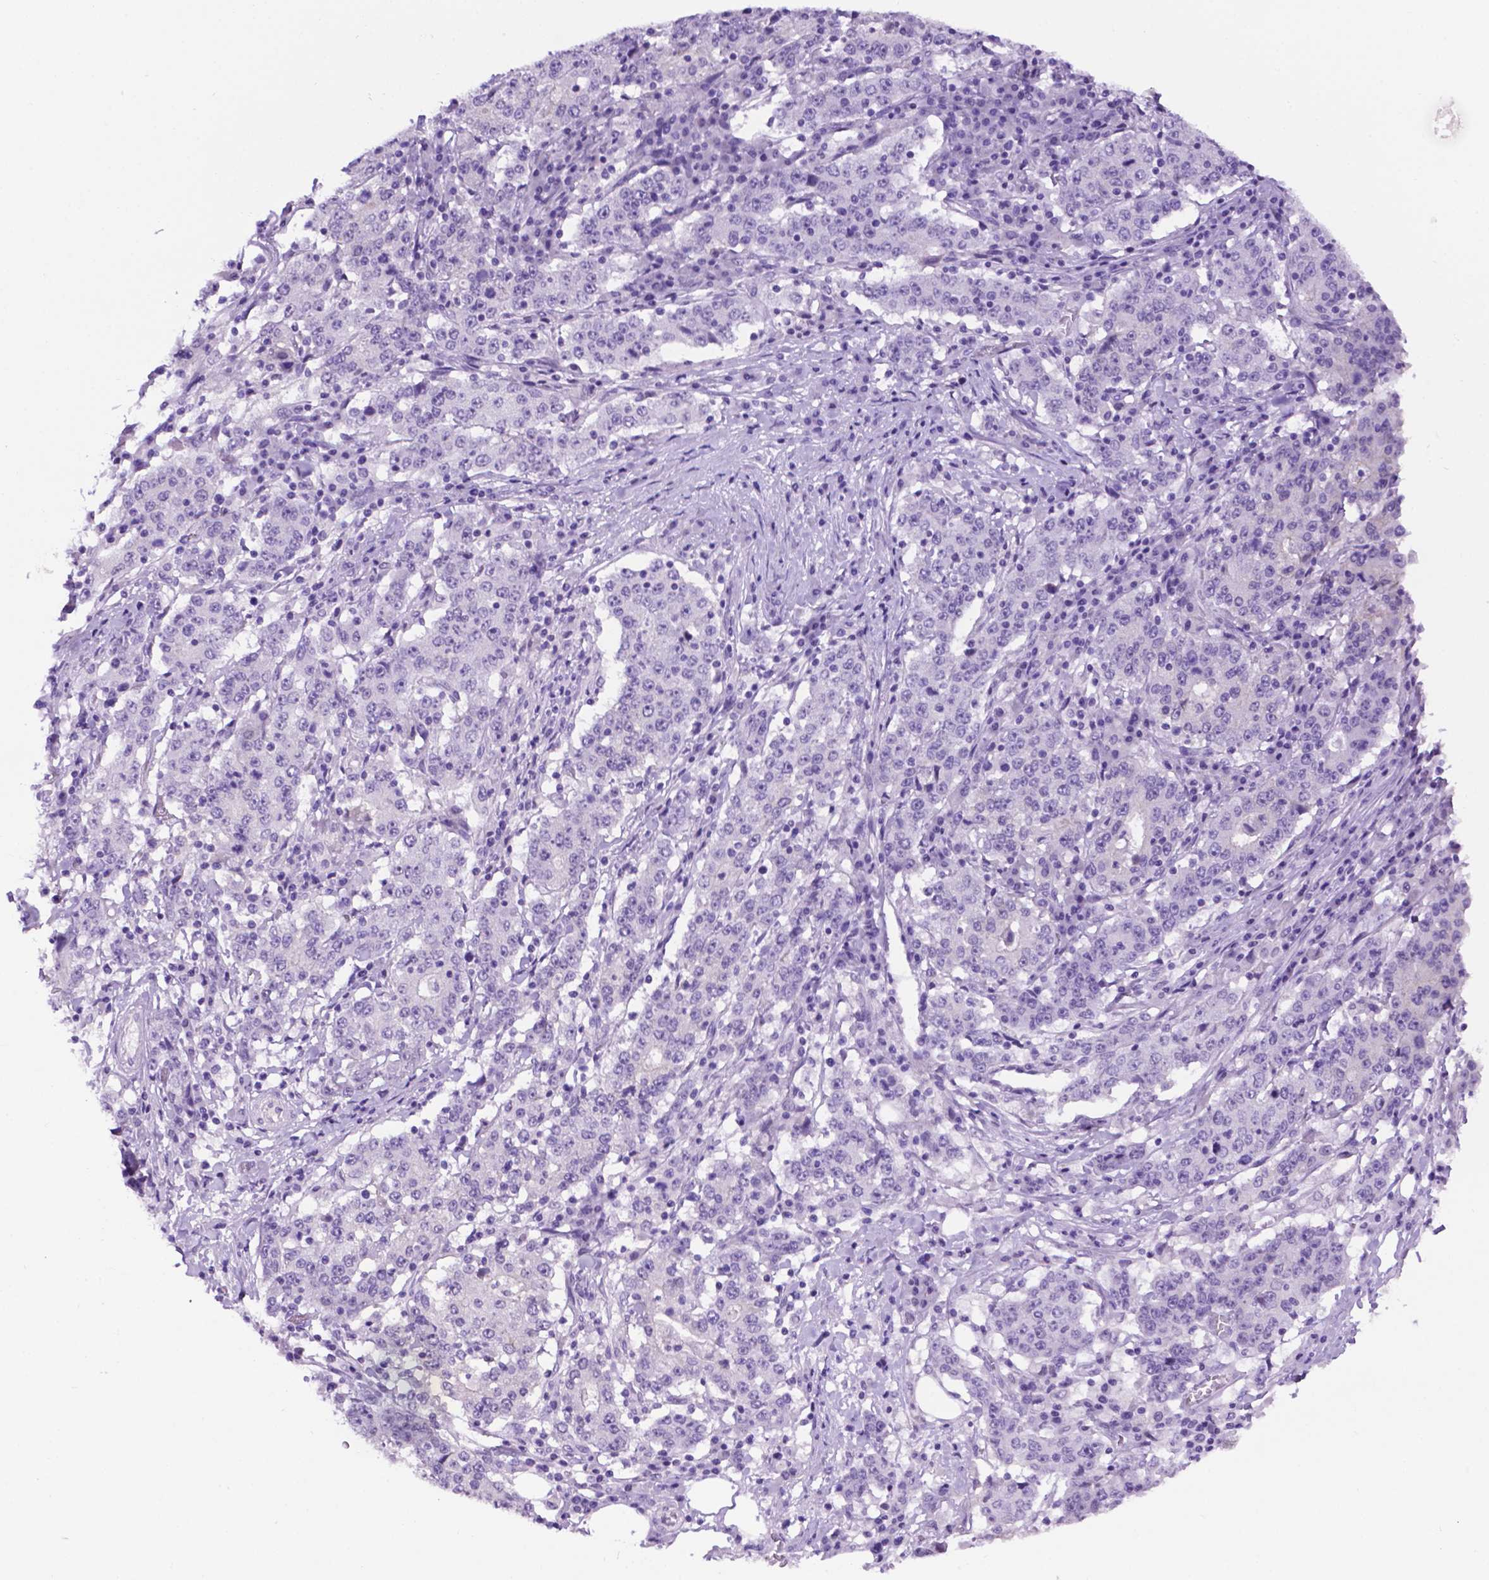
{"staining": {"intensity": "negative", "quantity": "none", "location": "none"}, "tissue": "stomach cancer", "cell_type": "Tumor cells", "image_type": "cancer", "snomed": [{"axis": "morphology", "description": "Adenocarcinoma, NOS"}, {"axis": "topography", "description": "Stomach"}], "caption": "Immunohistochemistry image of neoplastic tissue: human adenocarcinoma (stomach) stained with DAB shows no significant protein expression in tumor cells. (DAB immunohistochemistry (IHC), high magnification).", "gene": "TACSTD2", "patient": {"sex": "male", "age": 59}}